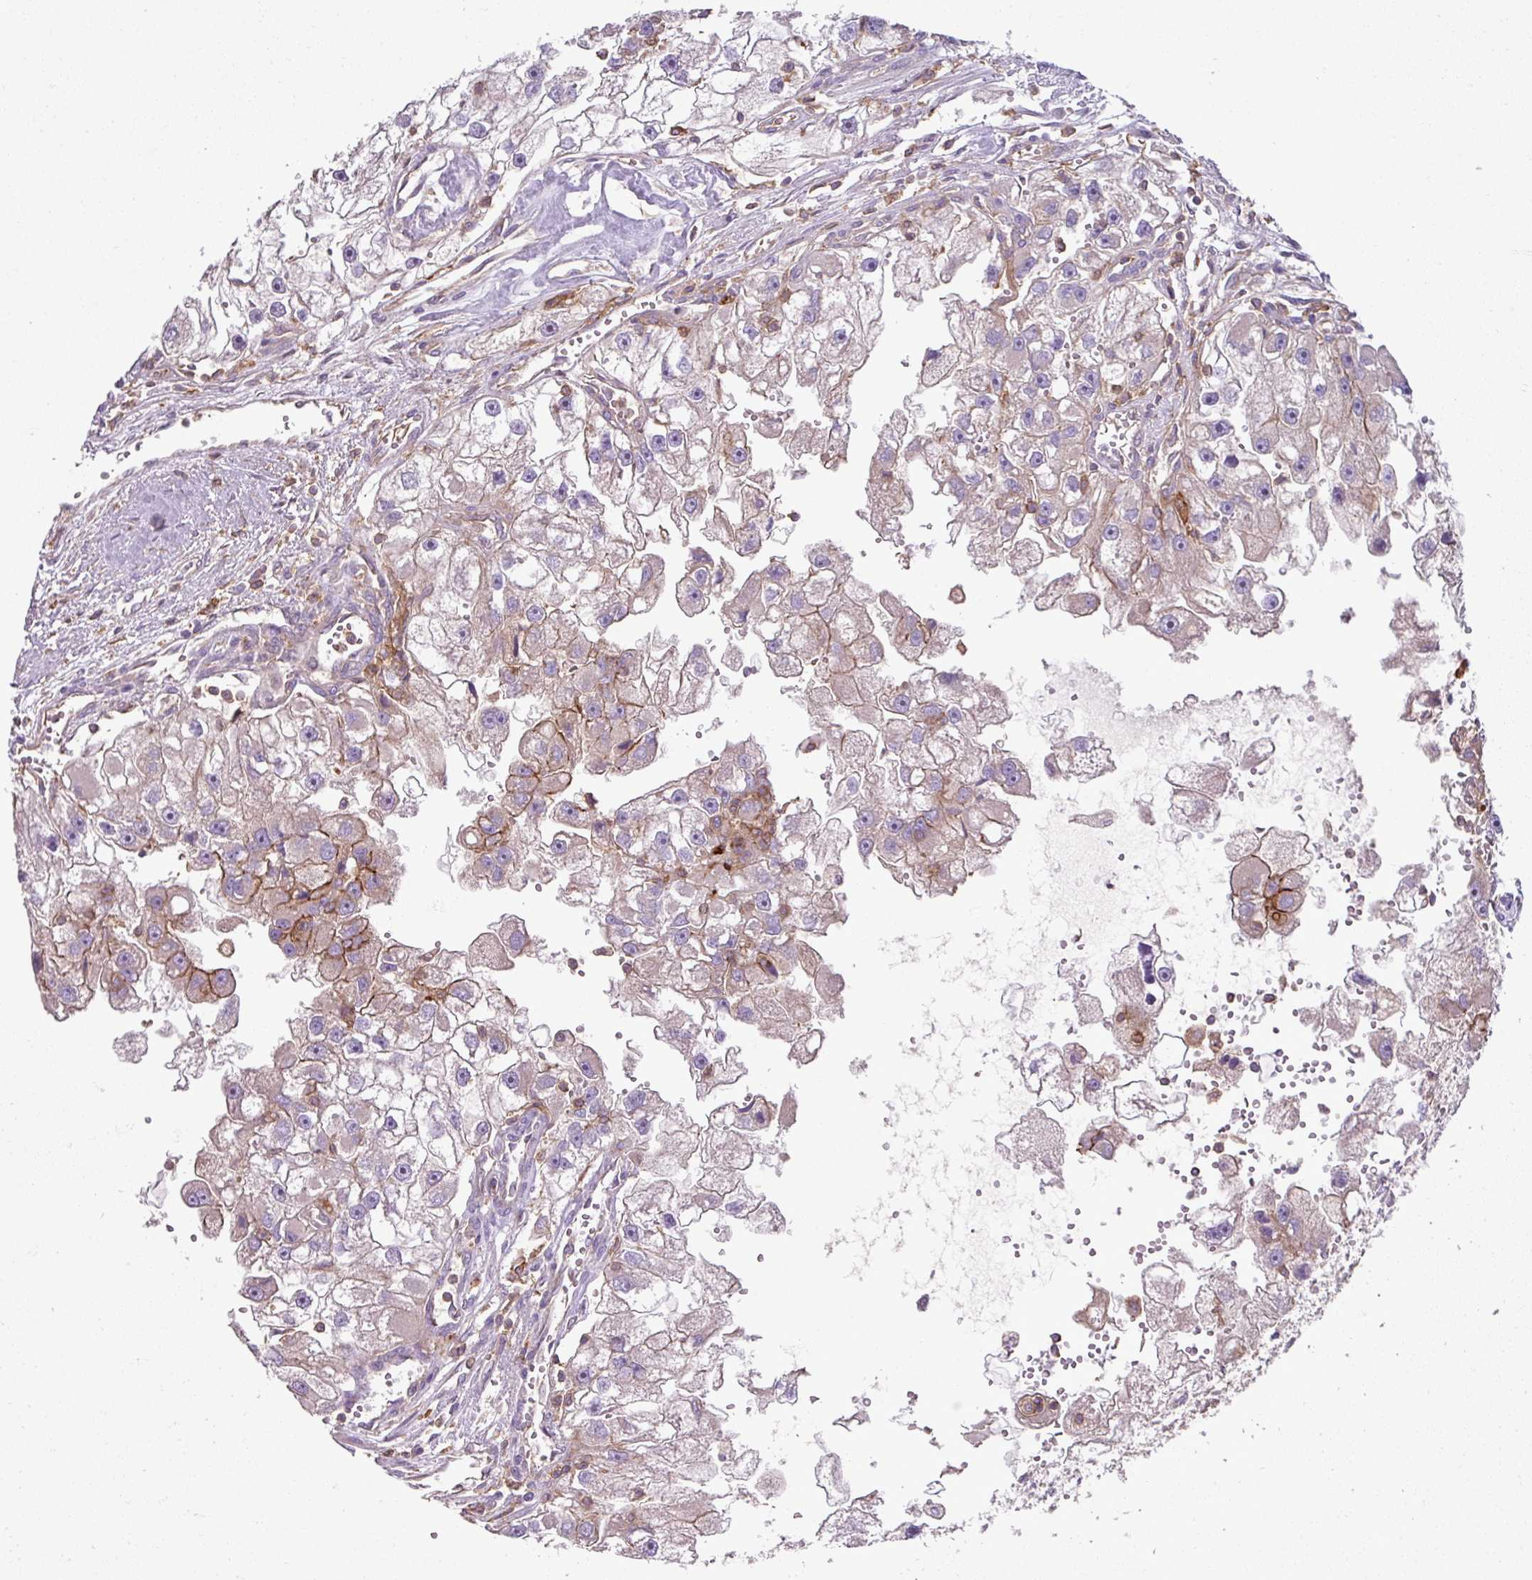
{"staining": {"intensity": "moderate", "quantity": "<25%", "location": "cytoplasmic/membranous"}, "tissue": "renal cancer", "cell_type": "Tumor cells", "image_type": "cancer", "snomed": [{"axis": "morphology", "description": "Adenocarcinoma, NOS"}, {"axis": "topography", "description": "Kidney"}], "caption": "Renal cancer stained for a protein demonstrates moderate cytoplasmic/membranous positivity in tumor cells. Using DAB (brown) and hematoxylin (blue) stains, captured at high magnification using brightfield microscopy.", "gene": "RIC1", "patient": {"sex": "male", "age": 63}}